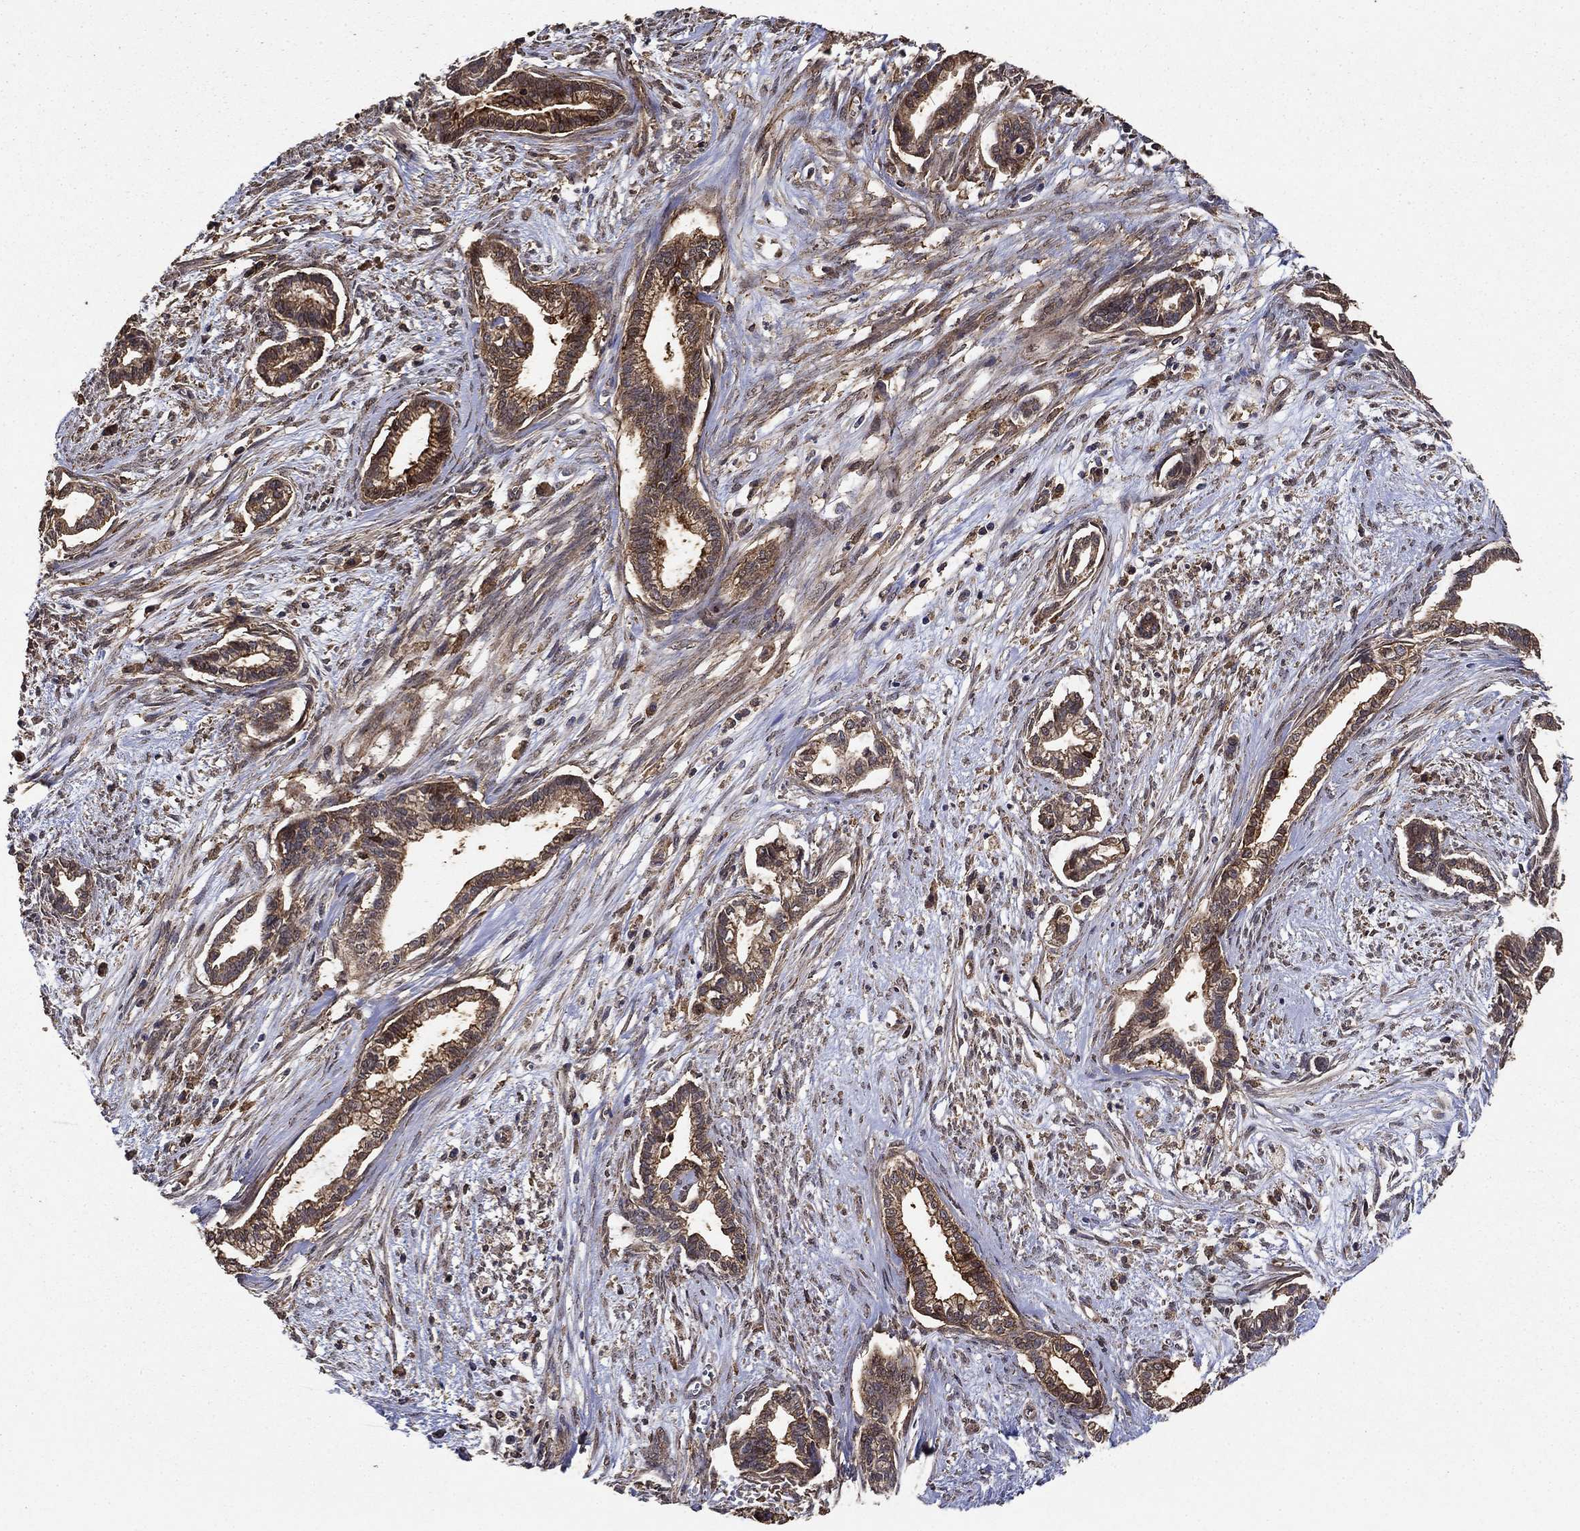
{"staining": {"intensity": "moderate", "quantity": ">75%", "location": "cytoplasmic/membranous"}, "tissue": "cervical cancer", "cell_type": "Tumor cells", "image_type": "cancer", "snomed": [{"axis": "morphology", "description": "Adenocarcinoma, NOS"}, {"axis": "topography", "description": "Cervix"}], "caption": "Adenocarcinoma (cervical) stained with DAB (3,3'-diaminobenzidine) immunohistochemistry (IHC) exhibits medium levels of moderate cytoplasmic/membranous expression in about >75% of tumor cells.", "gene": "IFRD1", "patient": {"sex": "female", "age": 62}}